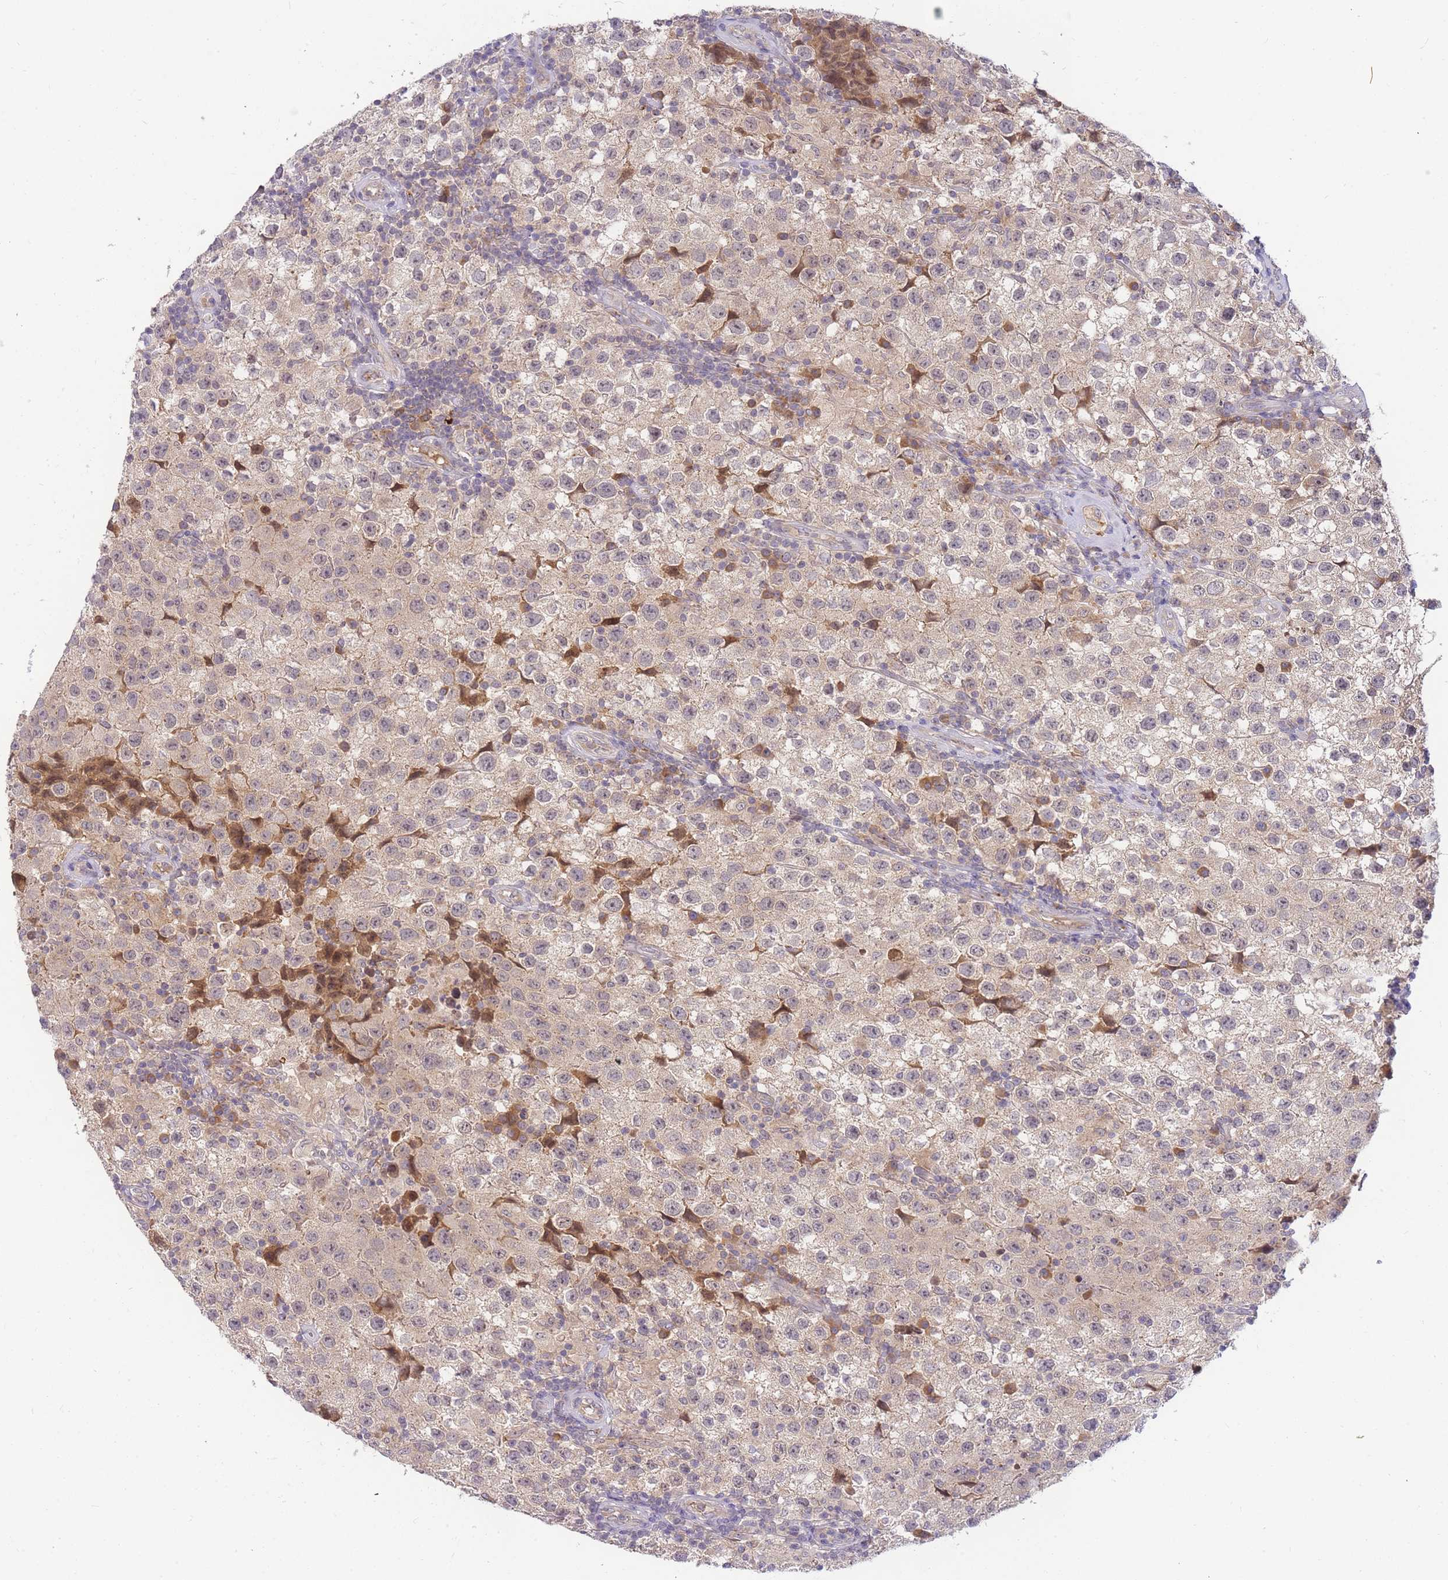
{"staining": {"intensity": "weak", "quantity": "<25%", "location": "cytoplasmic/membranous"}, "tissue": "testis cancer", "cell_type": "Tumor cells", "image_type": "cancer", "snomed": [{"axis": "morphology", "description": "Seminoma, NOS"}, {"axis": "morphology", "description": "Carcinoma, Embryonal, NOS"}, {"axis": "topography", "description": "Testis"}], "caption": "Immunohistochemical staining of testis embryonal carcinoma demonstrates no significant expression in tumor cells. The staining is performed using DAB (3,3'-diaminobenzidine) brown chromogen with nuclei counter-stained in using hematoxylin.", "gene": "ZNF577", "patient": {"sex": "male", "age": 41}}